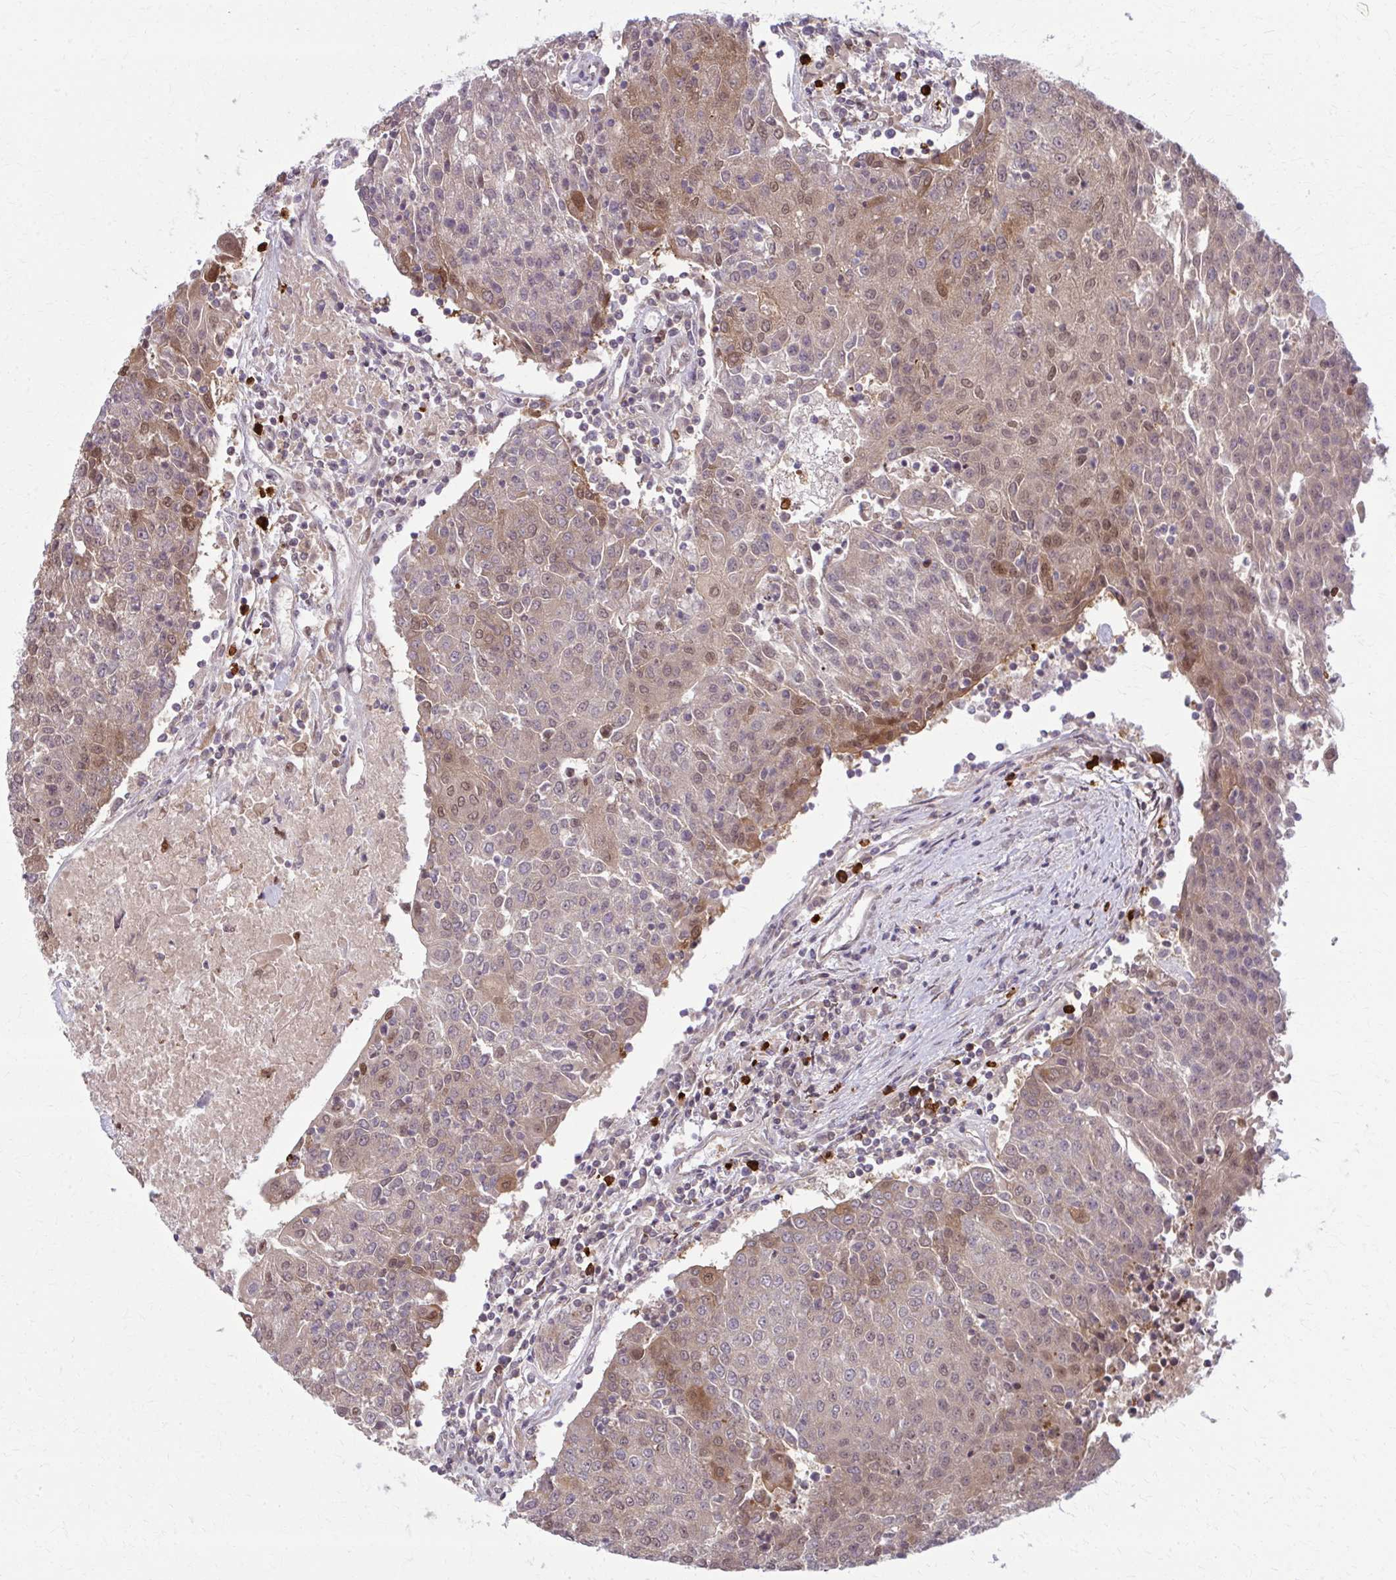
{"staining": {"intensity": "moderate", "quantity": "25%-75%", "location": "cytoplasmic/membranous,nuclear"}, "tissue": "urothelial cancer", "cell_type": "Tumor cells", "image_type": "cancer", "snomed": [{"axis": "morphology", "description": "Urothelial carcinoma, High grade"}, {"axis": "topography", "description": "Urinary bladder"}], "caption": "There is medium levels of moderate cytoplasmic/membranous and nuclear expression in tumor cells of urothelial carcinoma (high-grade), as demonstrated by immunohistochemical staining (brown color).", "gene": "ZNF559", "patient": {"sex": "female", "age": 85}}